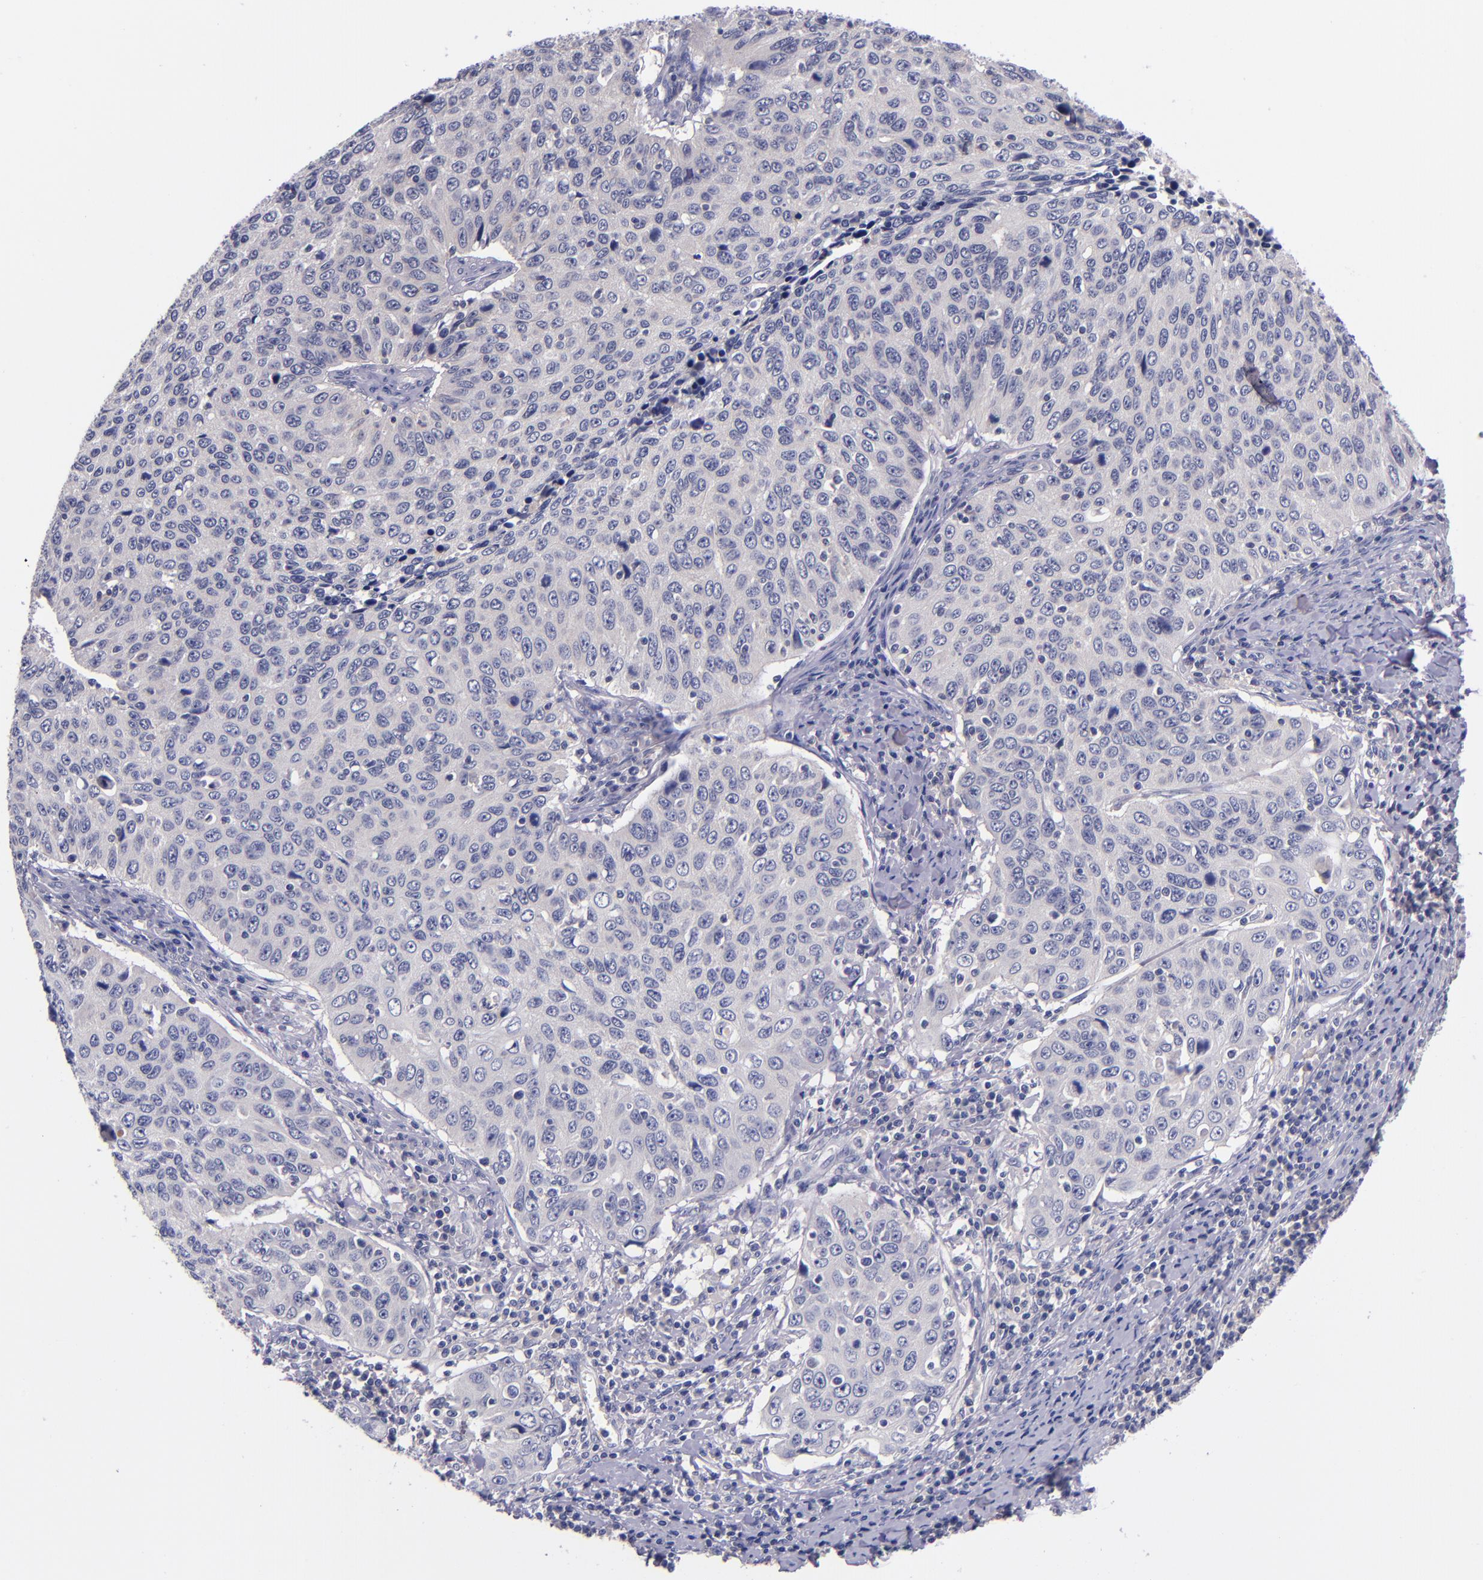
{"staining": {"intensity": "negative", "quantity": "none", "location": "none"}, "tissue": "cervical cancer", "cell_type": "Tumor cells", "image_type": "cancer", "snomed": [{"axis": "morphology", "description": "Squamous cell carcinoma, NOS"}, {"axis": "topography", "description": "Cervix"}], "caption": "The immunohistochemistry (IHC) histopathology image has no significant staining in tumor cells of cervical squamous cell carcinoma tissue. Brightfield microscopy of IHC stained with DAB (3,3'-diaminobenzidine) (brown) and hematoxylin (blue), captured at high magnification.", "gene": "RBP4", "patient": {"sex": "female", "age": 53}}